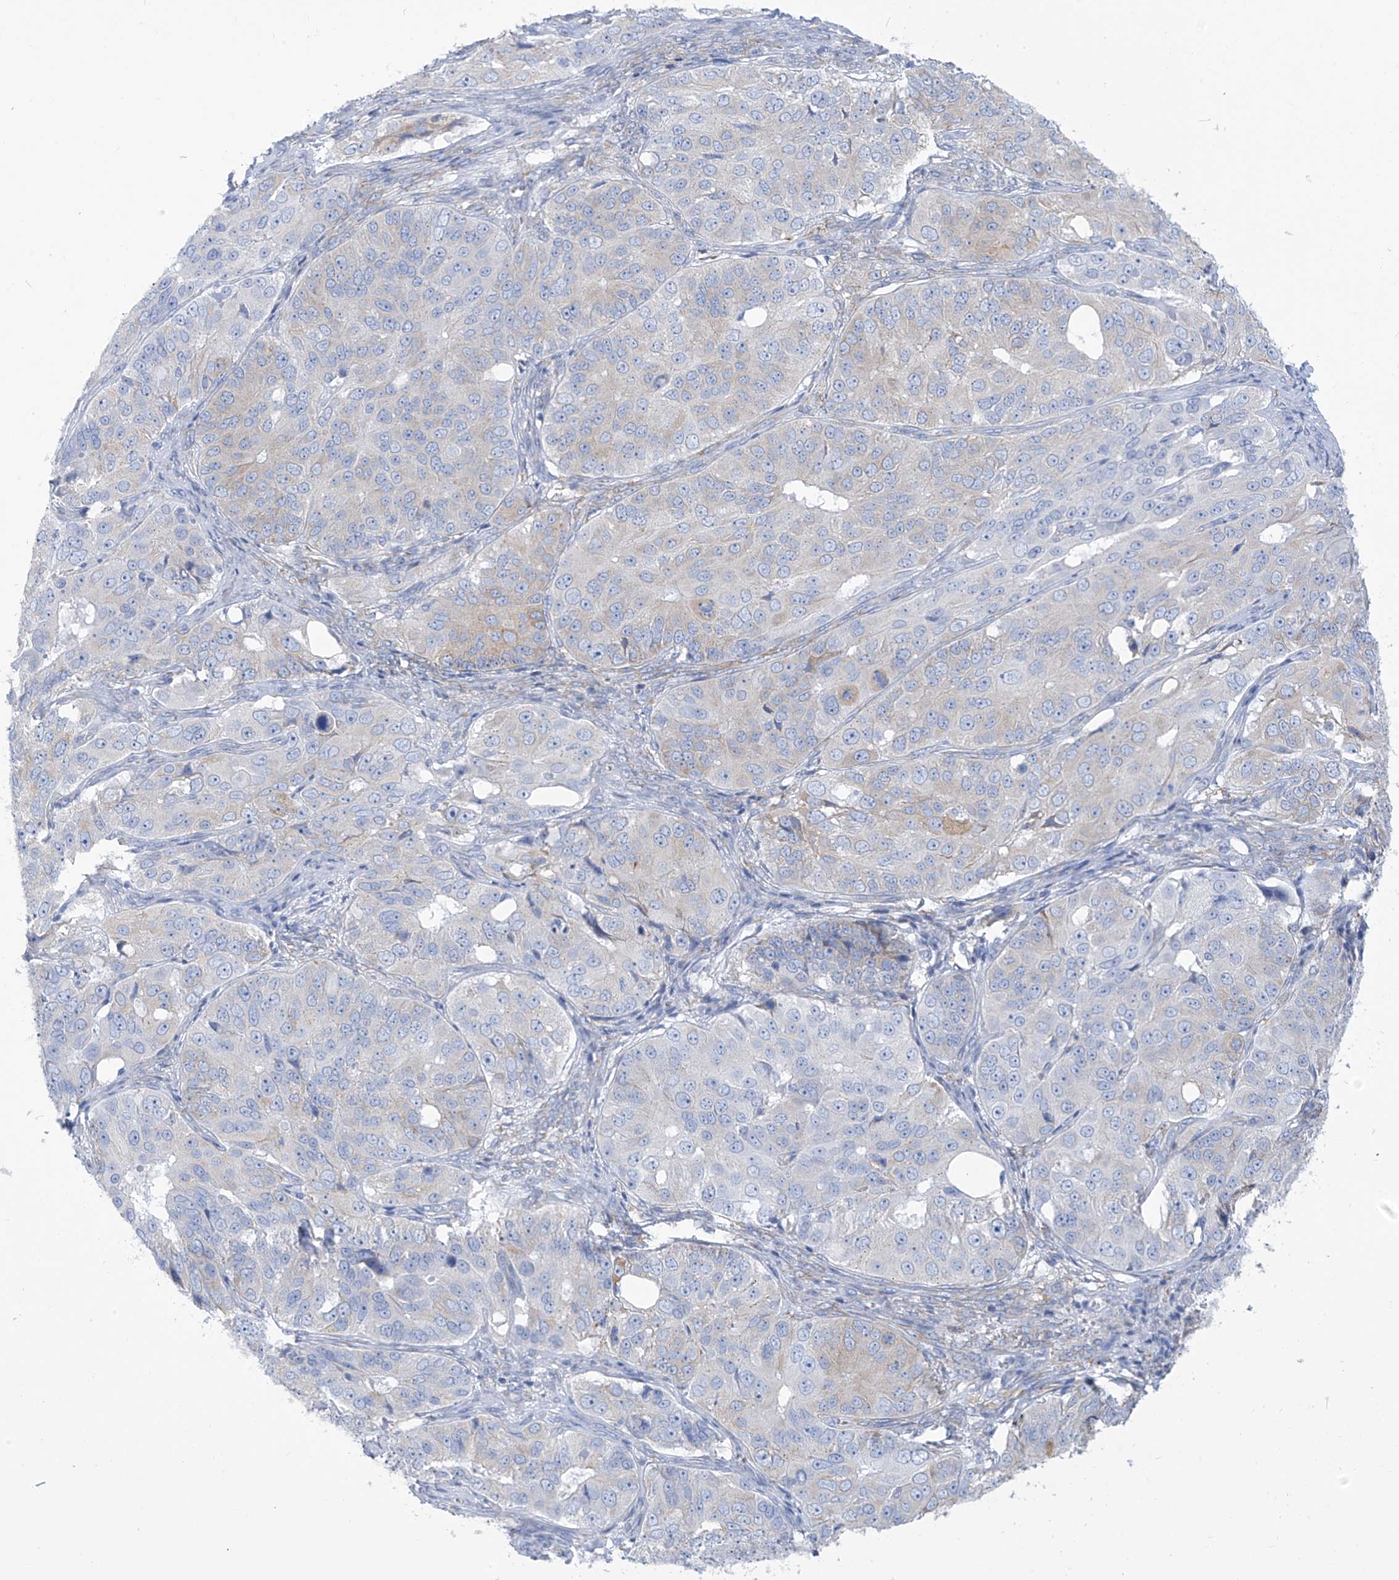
{"staining": {"intensity": "negative", "quantity": "none", "location": "none"}, "tissue": "ovarian cancer", "cell_type": "Tumor cells", "image_type": "cancer", "snomed": [{"axis": "morphology", "description": "Carcinoma, endometroid"}, {"axis": "topography", "description": "Ovary"}], "caption": "There is no significant expression in tumor cells of ovarian cancer.", "gene": "RCN2", "patient": {"sex": "female", "age": 51}}